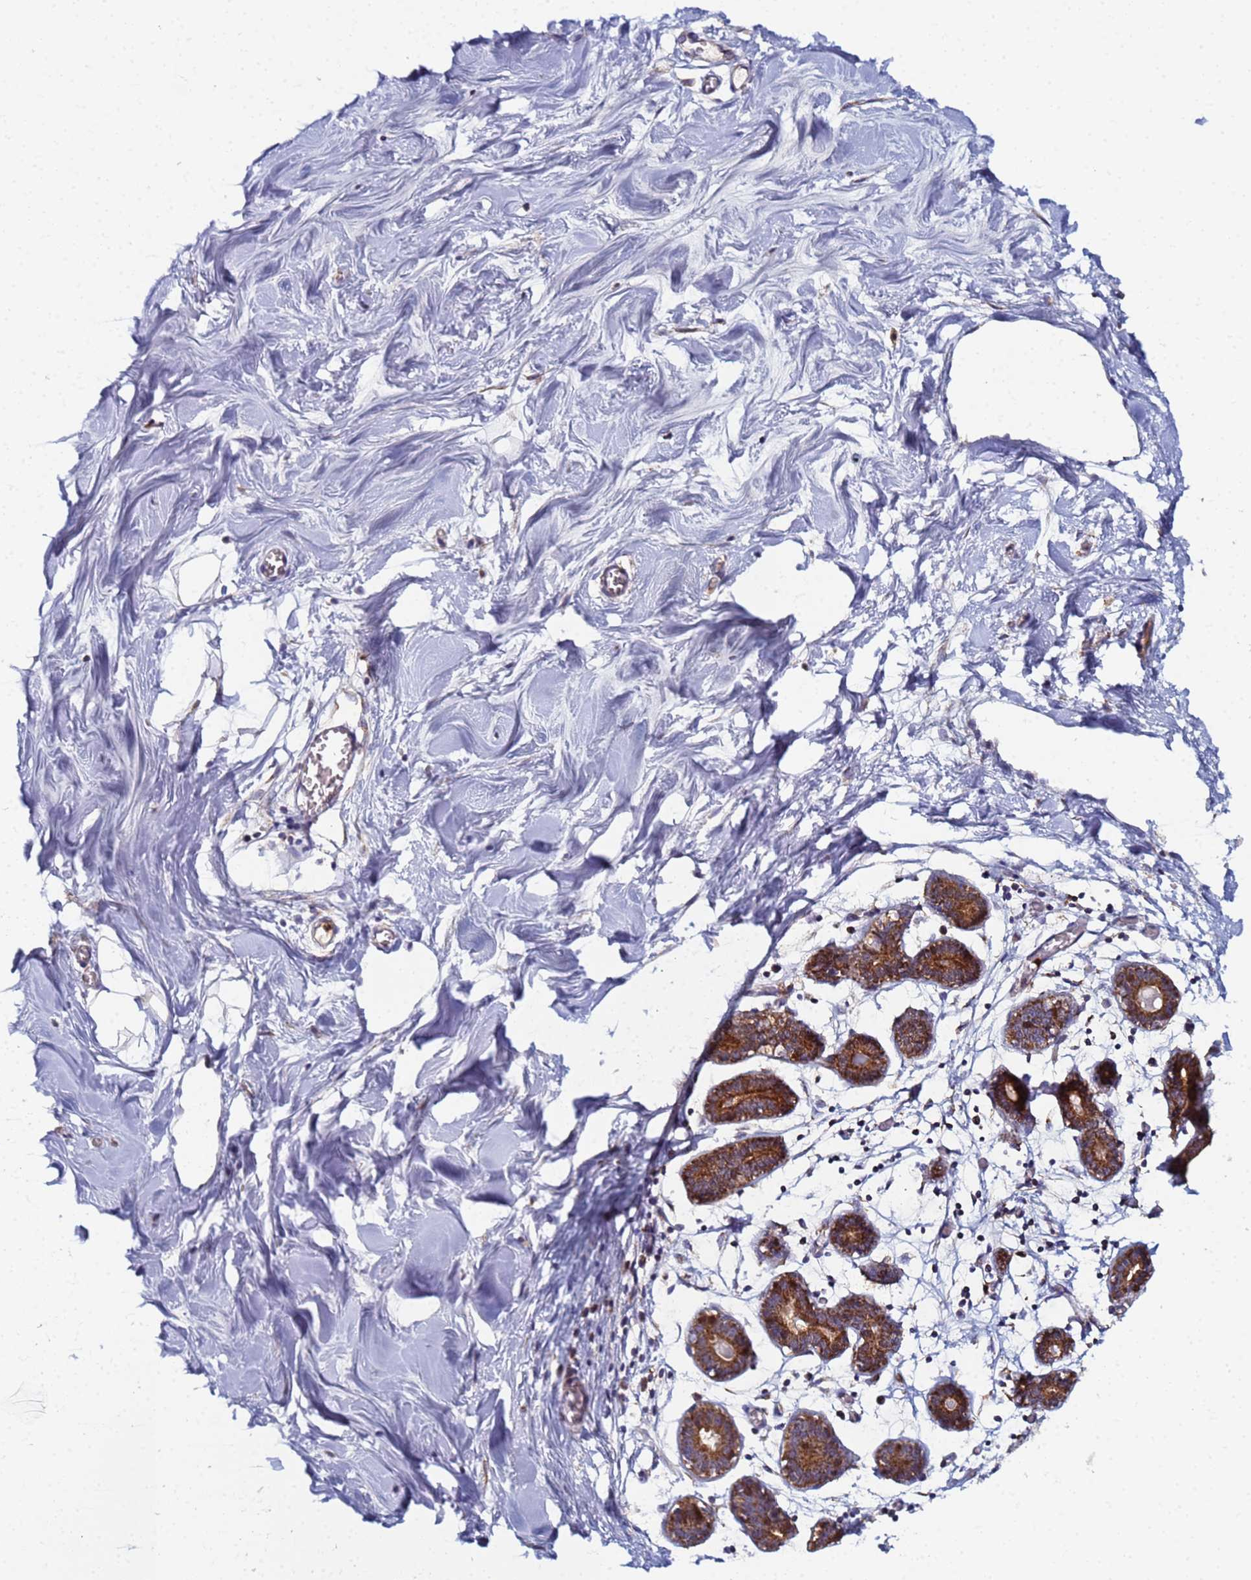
{"staining": {"intensity": "negative", "quantity": "none", "location": "none"}, "tissue": "breast", "cell_type": "Adipocytes", "image_type": "normal", "snomed": [{"axis": "morphology", "description": "Normal tissue, NOS"}, {"axis": "topography", "description": "Breast"}], "caption": "IHC of benign breast displays no staining in adipocytes. (Stains: DAB immunohistochemistry (IHC) with hematoxylin counter stain, Microscopy: brightfield microscopy at high magnification).", "gene": "CCDC127", "patient": {"sex": "female", "age": 27}}